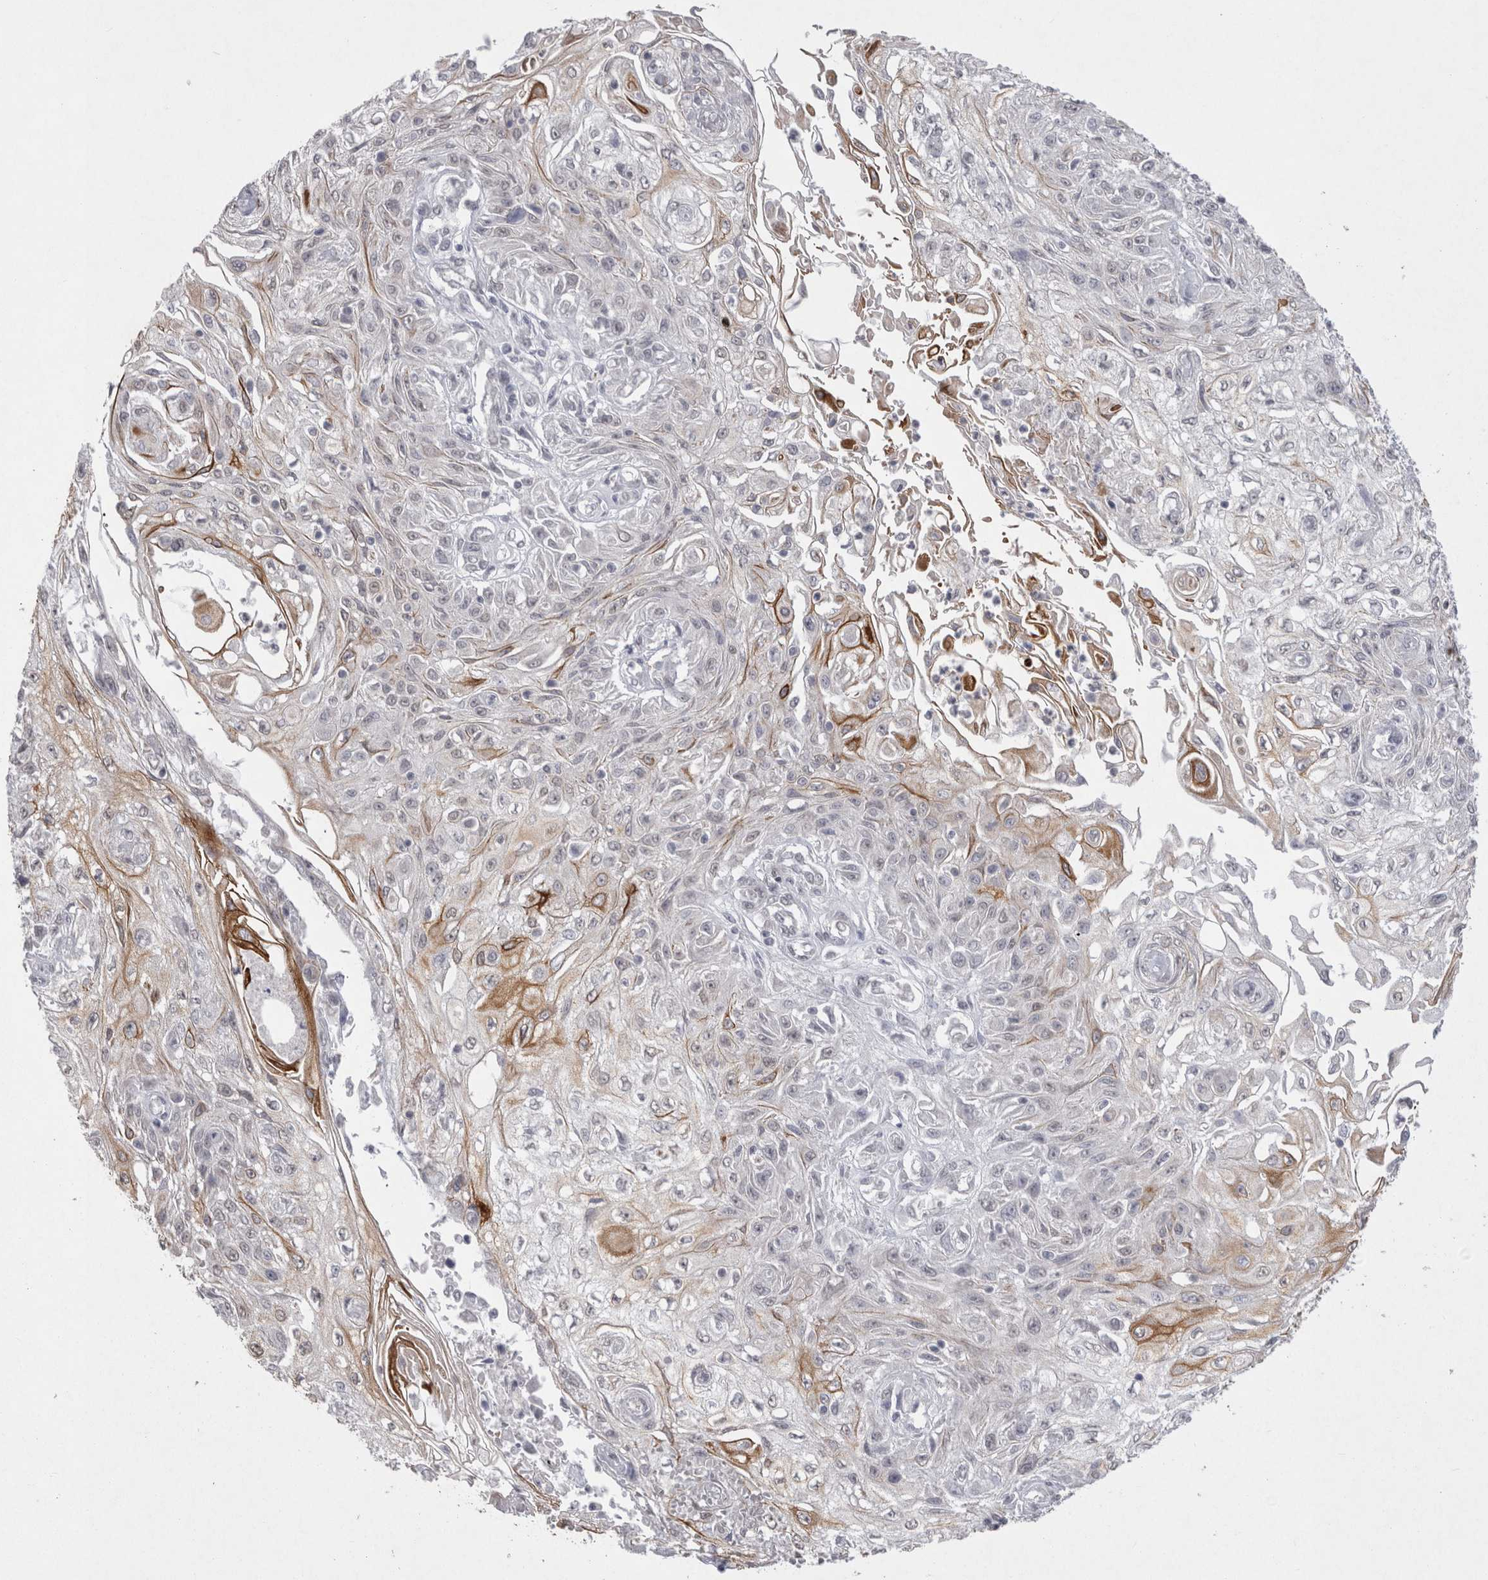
{"staining": {"intensity": "moderate", "quantity": "<25%", "location": "cytoplasmic/membranous"}, "tissue": "skin cancer", "cell_type": "Tumor cells", "image_type": "cancer", "snomed": [{"axis": "morphology", "description": "Squamous cell carcinoma, NOS"}, {"axis": "morphology", "description": "Squamous cell carcinoma, metastatic, NOS"}, {"axis": "topography", "description": "Skin"}, {"axis": "topography", "description": "Lymph node"}], "caption": "This is an image of immunohistochemistry (IHC) staining of skin cancer (squamous cell carcinoma), which shows moderate expression in the cytoplasmic/membranous of tumor cells.", "gene": "DDX4", "patient": {"sex": "male", "age": 75}}